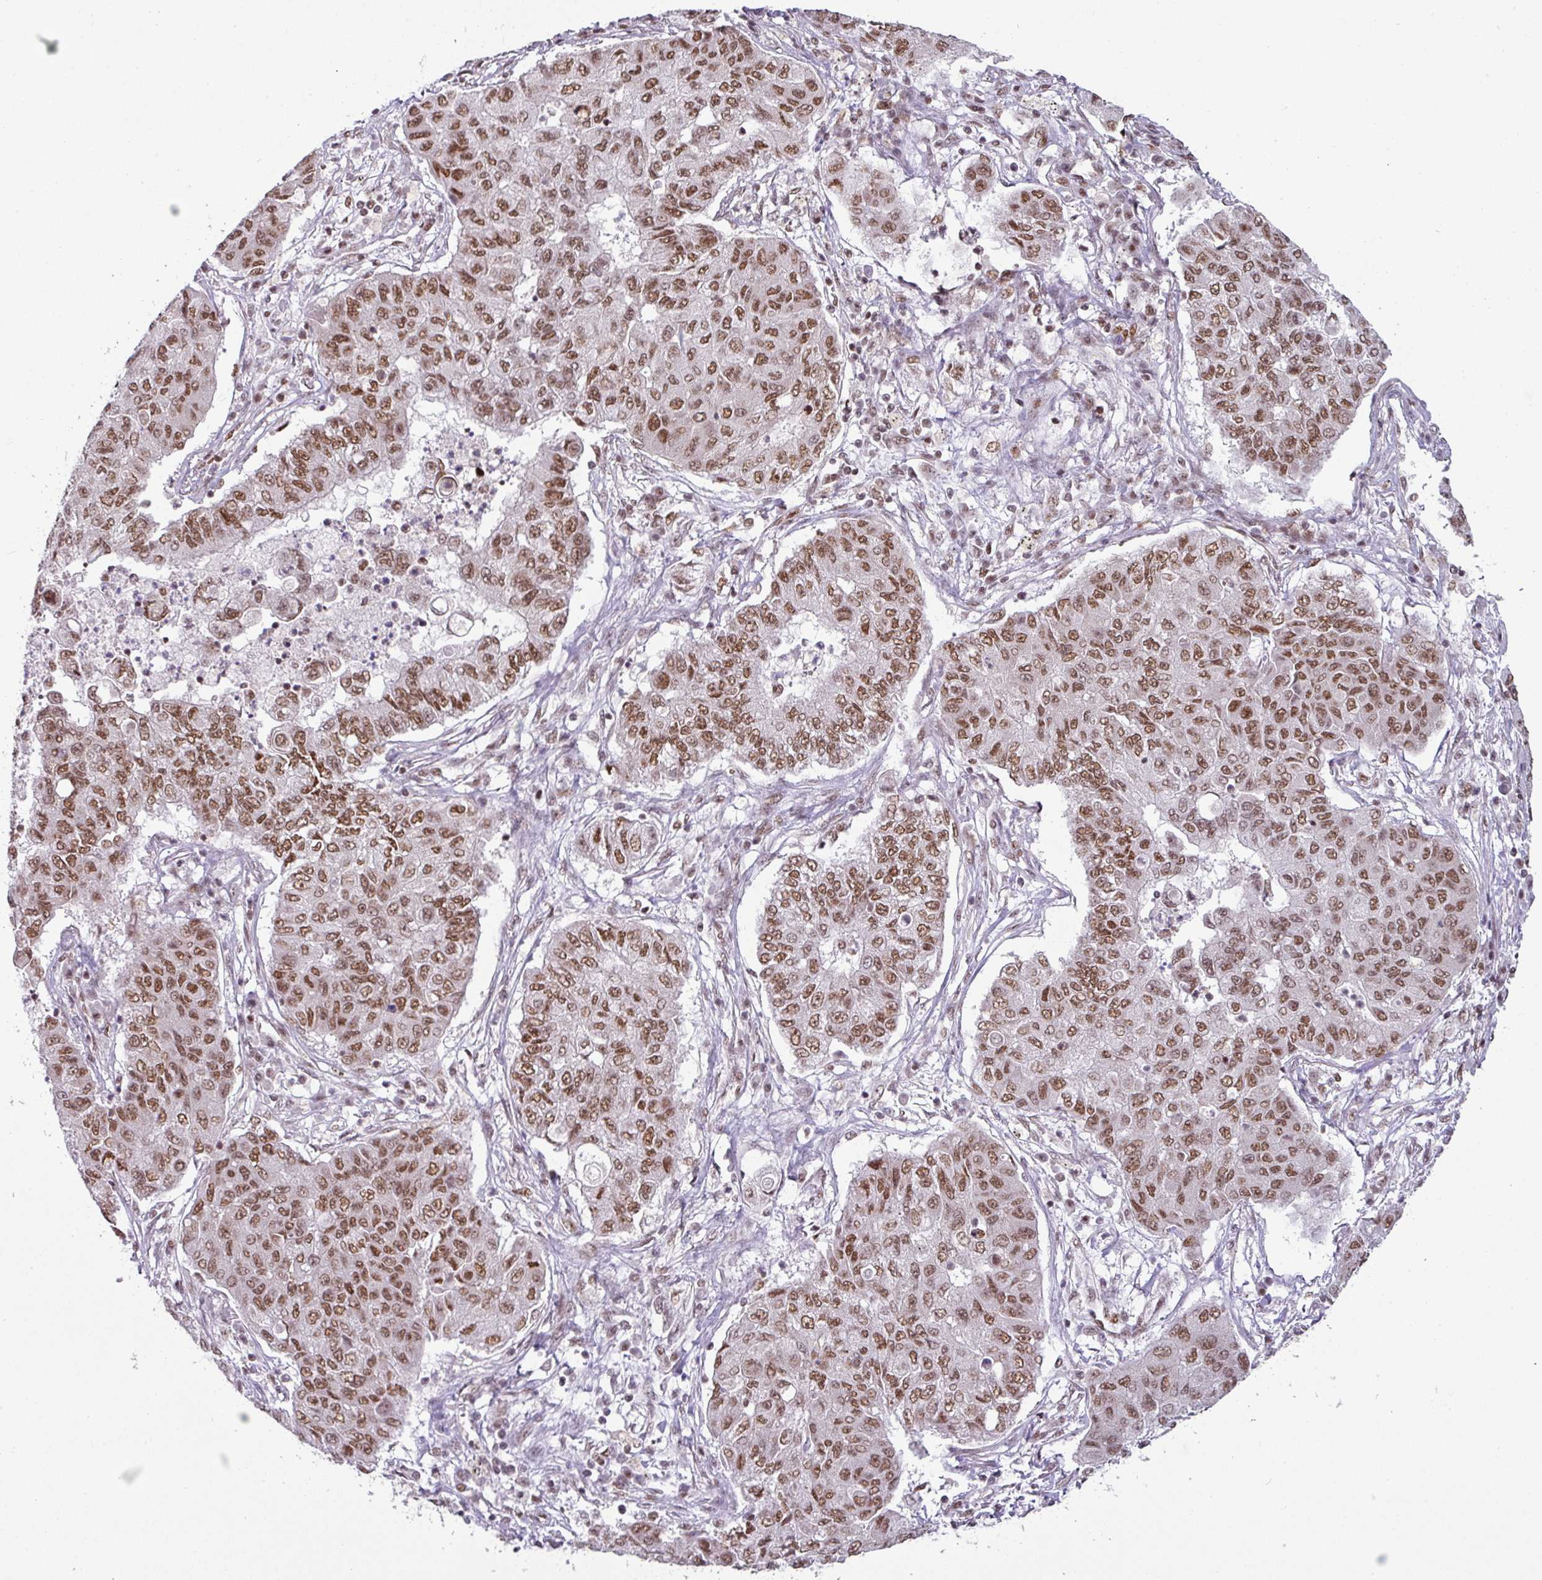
{"staining": {"intensity": "moderate", "quantity": ">75%", "location": "nuclear"}, "tissue": "lung cancer", "cell_type": "Tumor cells", "image_type": "cancer", "snomed": [{"axis": "morphology", "description": "Squamous cell carcinoma, NOS"}, {"axis": "topography", "description": "Lung"}], "caption": "The histopathology image demonstrates a brown stain indicating the presence of a protein in the nuclear of tumor cells in squamous cell carcinoma (lung). Ihc stains the protein of interest in brown and the nuclei are stained blue.", "gene": "NCOA5", "patient": {"sex": "male", "age": 74}}